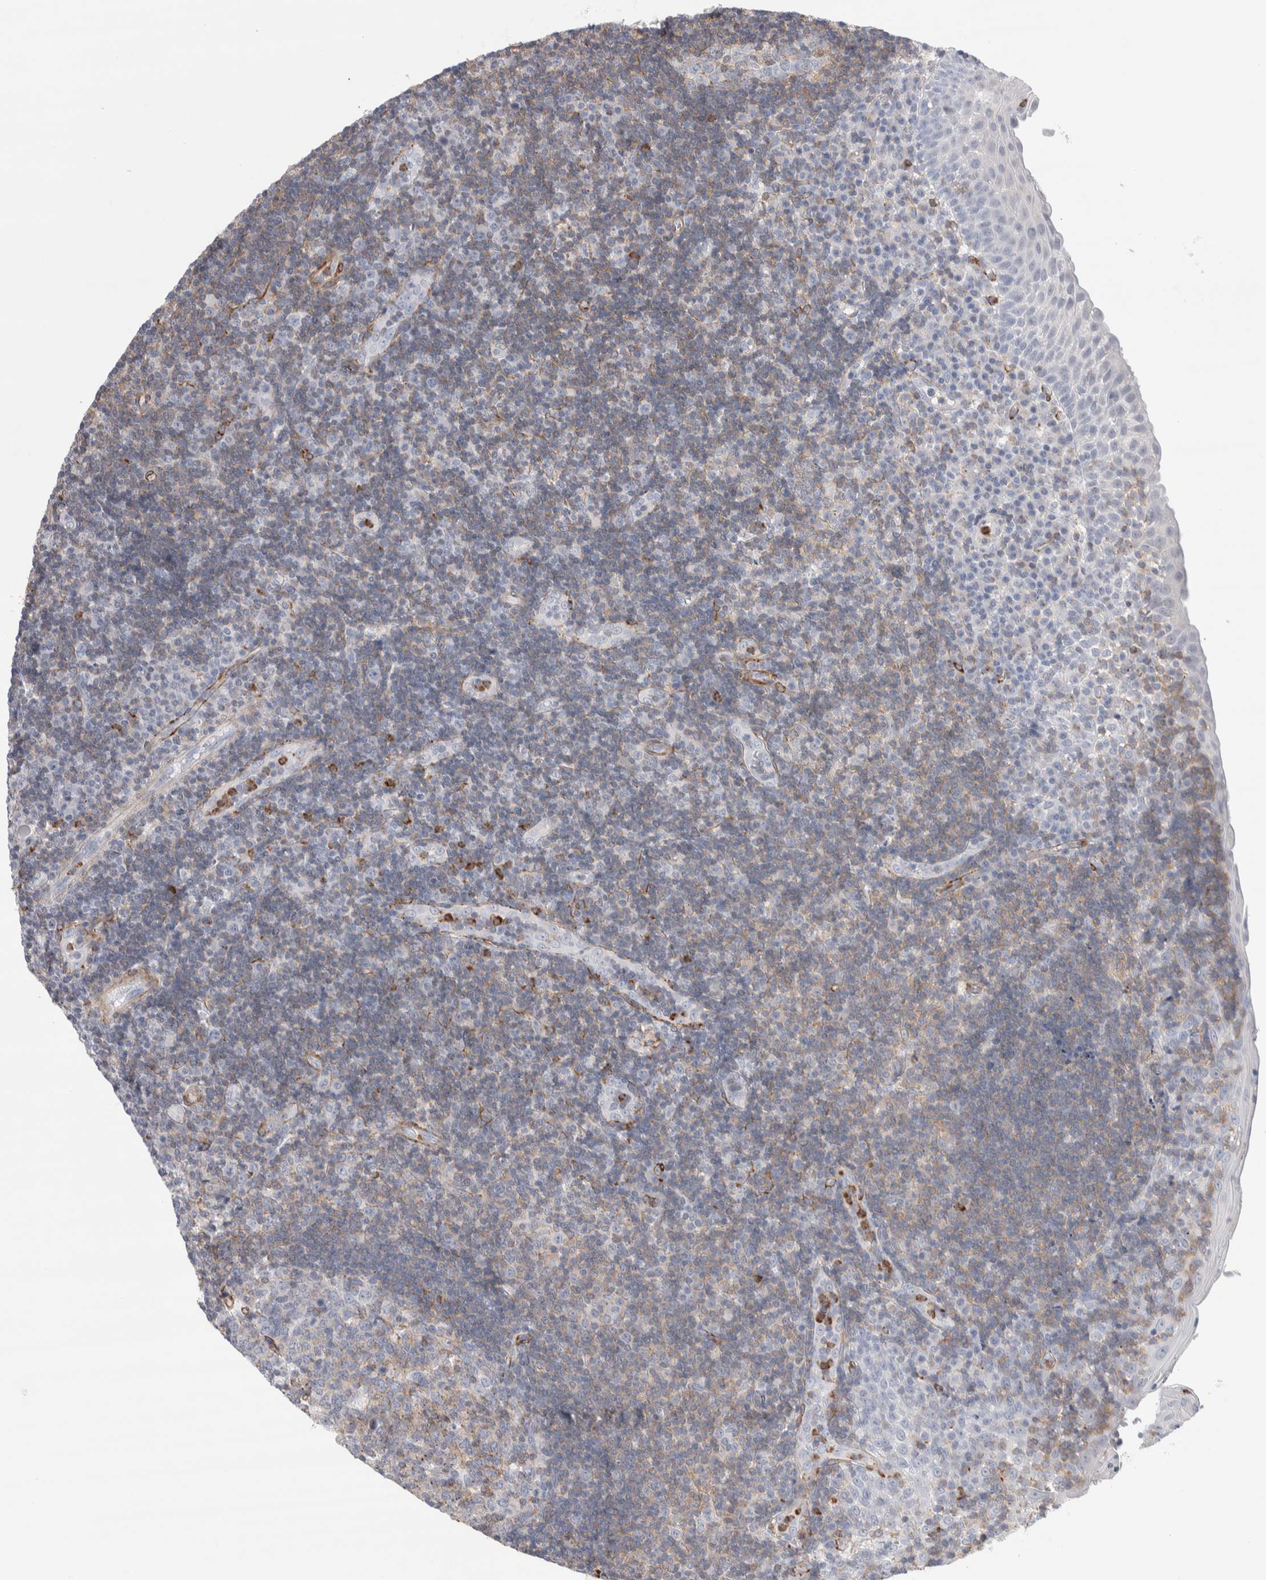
{"staining": {"intensity": "negative", "quantity": "none", "location": "none"}, "tissue": "tonsil", "cell_type": "Germinal center cells", "image_type": "normal", "snomed": [{"axis": "morphology", "description": "Normal tissue, NOS"}, {"axis": "topography", "description": "Tonsil"}], "caption": "Immunohistochemical staining of benign human tonsil exhibits no significant positivity in germinal center cells.", "gene": "SEPTIN4", "patient": {"sex": "female", "age": 40}}